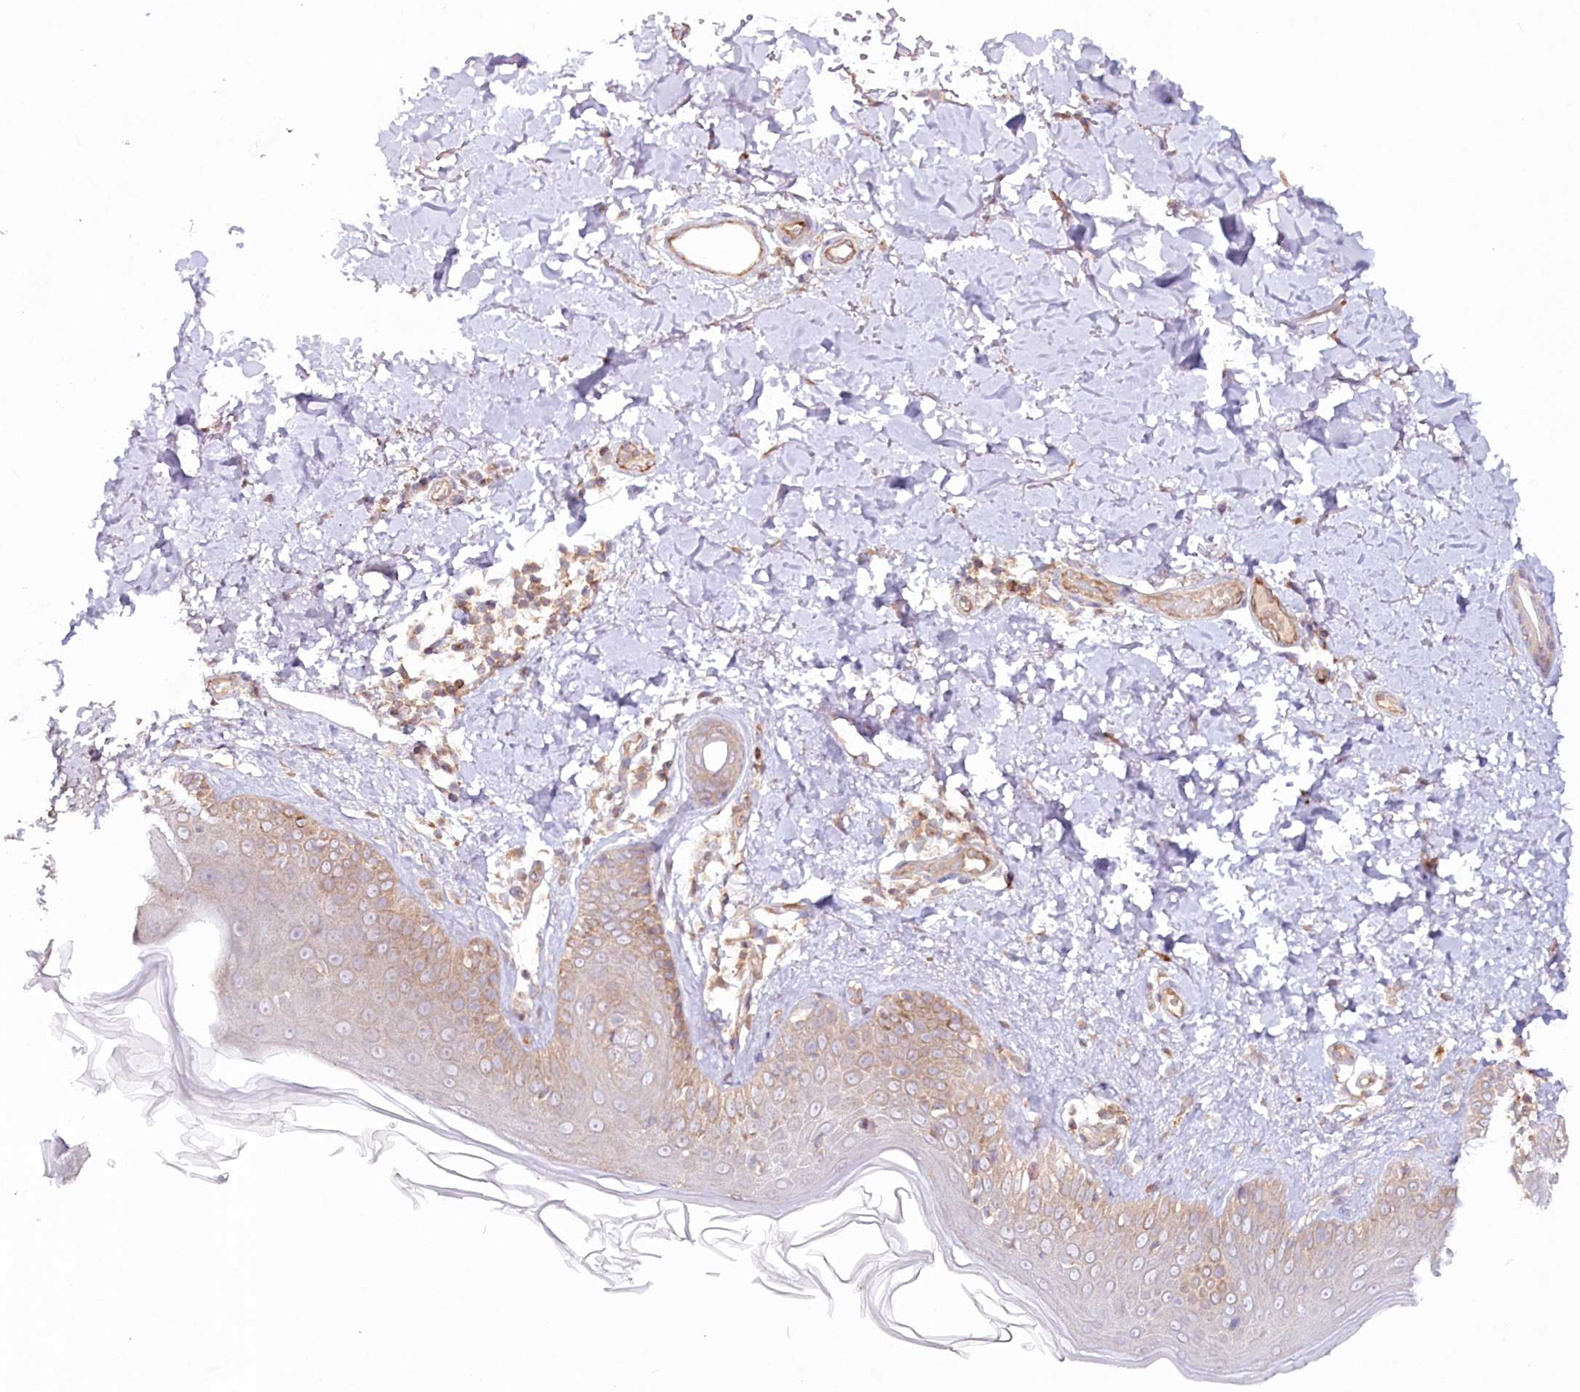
{"staining": {"intensity": "weak", "quantity": "25%-75%", "location": "cytoplasmic/membranous"}, "tissue": "skin", "cell_type": "Fibroblasts", "image_type": "normal", "snomed": [{"axis": "morphology", "description": "Normal tissue, NOS"}, {"axis": "topography", "description": "Skin"}], "caption": "Immunohistochemistry of normal human skin demonstrates low levels of weak cytoplasmic/membranous staining in approximately 25%-75% of fibroblasts.", "gene": "TNIP1", "patient": {"sex": "male", "age": 52}}